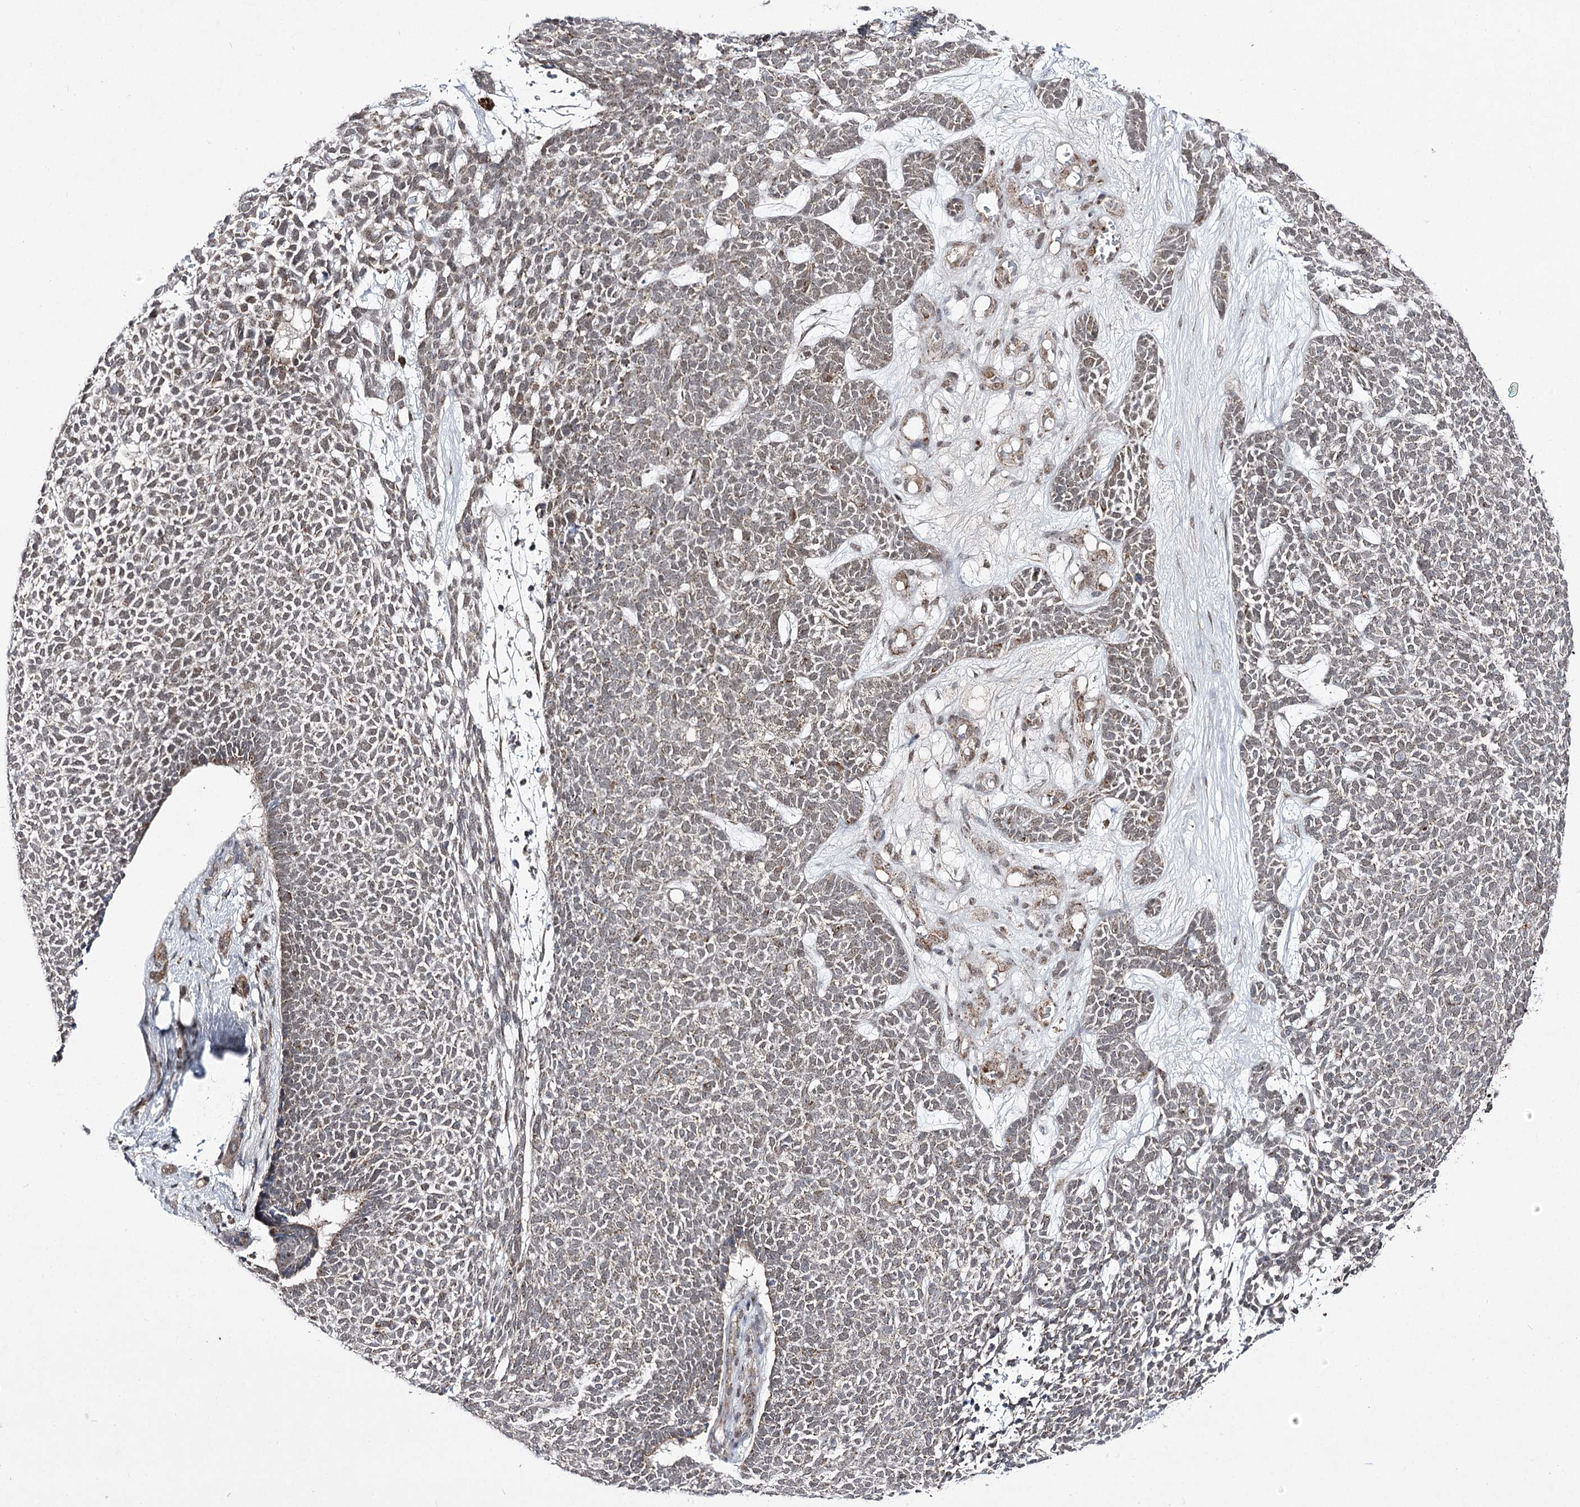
{"staining": {"intensity": "weak", "quantity": ">75%", "location": "cytoplasmic/membranous"}, "tissue": "skin cancer", "cell_type": "Tumor cells", "image_type": "cancer", "snomed": [{"axis": "morphology", "description": "Basal cell carcinoma"}, {"axis": "topography", "description": "Skin"}], "caption": "Immunohistochemistry histopathology image of neoplastic tissue: human skin cancer (basal cell carcinoma) stained using immunohistochemistry (IHC) shows low levels of weak protein expression localized specifically in the cytoplasmic/membranous of tumor cells, appearing as a cytoplasmic/membranous brown color.", "gene": "SLC4A1AP", "patient": {"sex": "female", "age": 84}}